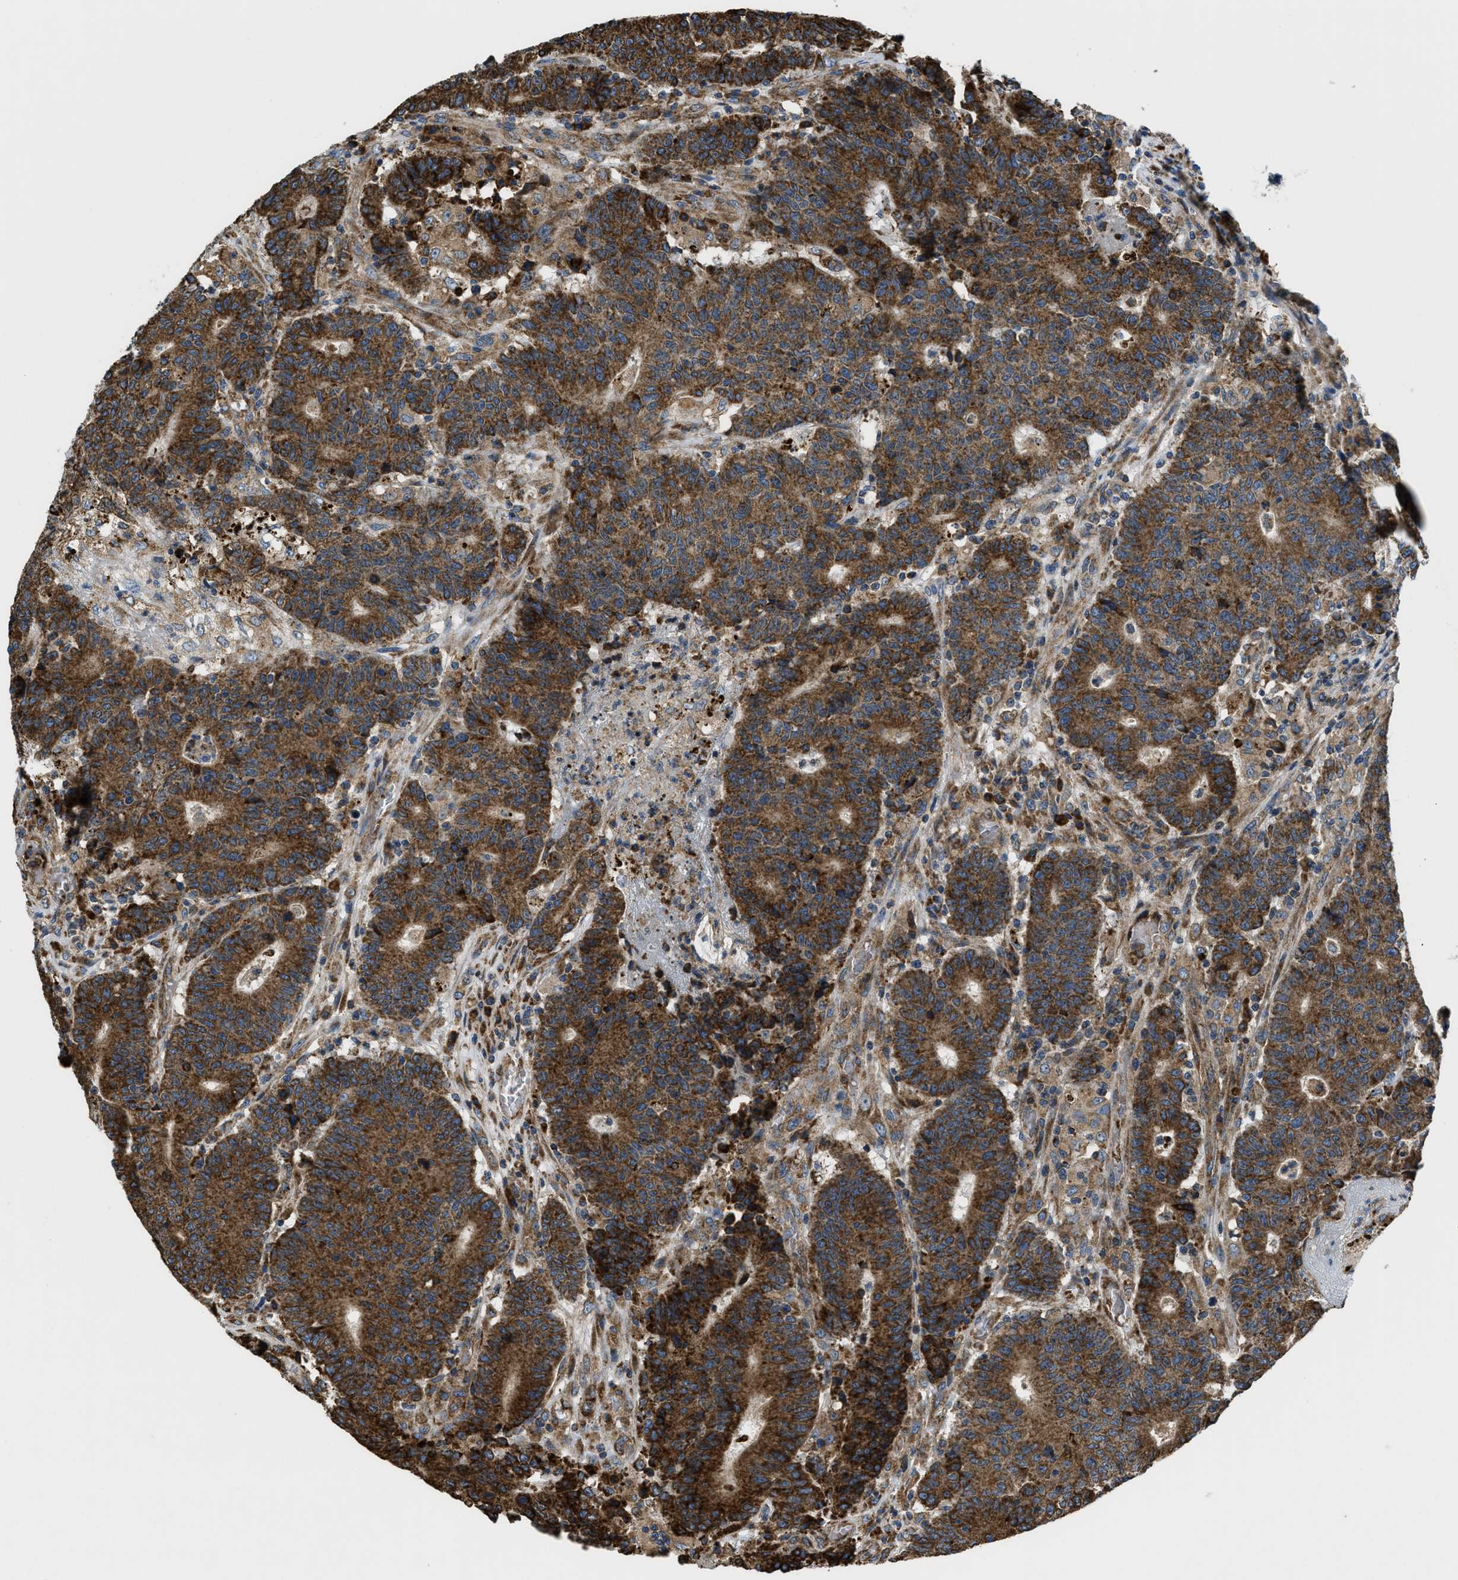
{"staining": {"intensity": "strong", "quantity": ">75%", "location": "cytoplasmic/membranous"}, "tissue": "colorectal cancer", "cell_type": "Tumor cells", "image_type": "cancer", "snomed": [{"axis": "morphology", "description": "Normal tissue, NOS"}, {"axis": "morphology", "description": "Adenocarcinoma, NOS"}, {"axis": "topography", "description": "Colon"}], "caption": "Protein analysis of colorectal cancer (adenocarcinoma) tissue exhibits strong cytoplasmic/membranous expression in approximately >75% of tumor cells. (DAB IHC, brown staining for protein, blue staining for nuclei).", "gene": "CSPG4", "patient": {"sex": "female", "age": 75}}